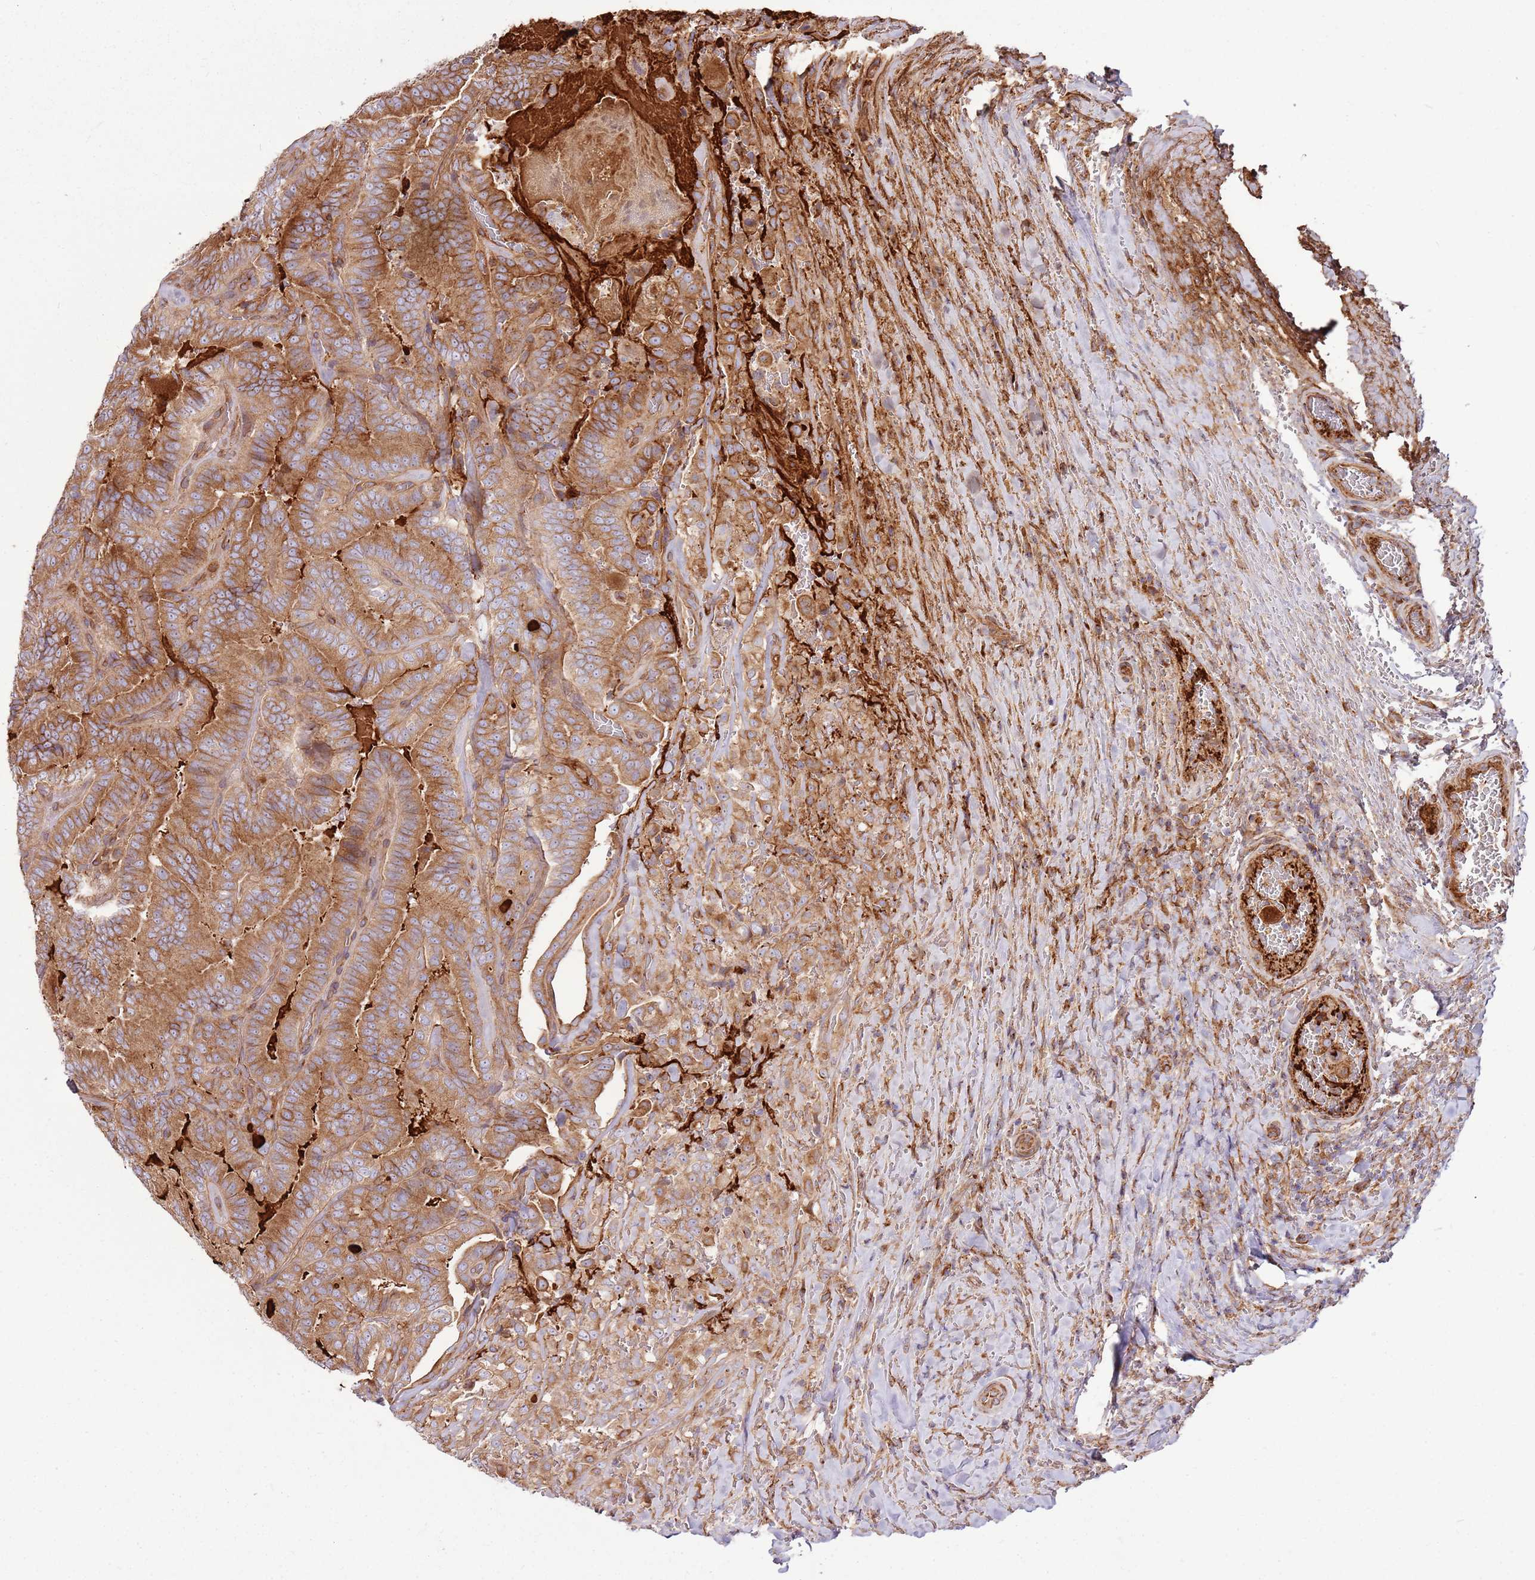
{"staining": {"intensity": "moderate", "quantity": ">75%", "location": "cytoplasmic/membranous"}, "tissue": "thyroid cancer", "cell_type": "Tumor cells", "image_type": "cancer", "snomed": [{"axis": "morphology", "description": "Papillary adenocarcinoma, NOS"}, {"axis": "topography", "description": "Thyroid gland"}], "caption": "Immunohistochemistry image of human papillary adenocarcinoma (thyroid) stained for a protein (brown), which exhibits medium levels of moderate cytoplasmic/membranous staining in approximately >75% of tumor cells.", "gene": "EMC1", "patient": {"sex": "male", "age": 61}}